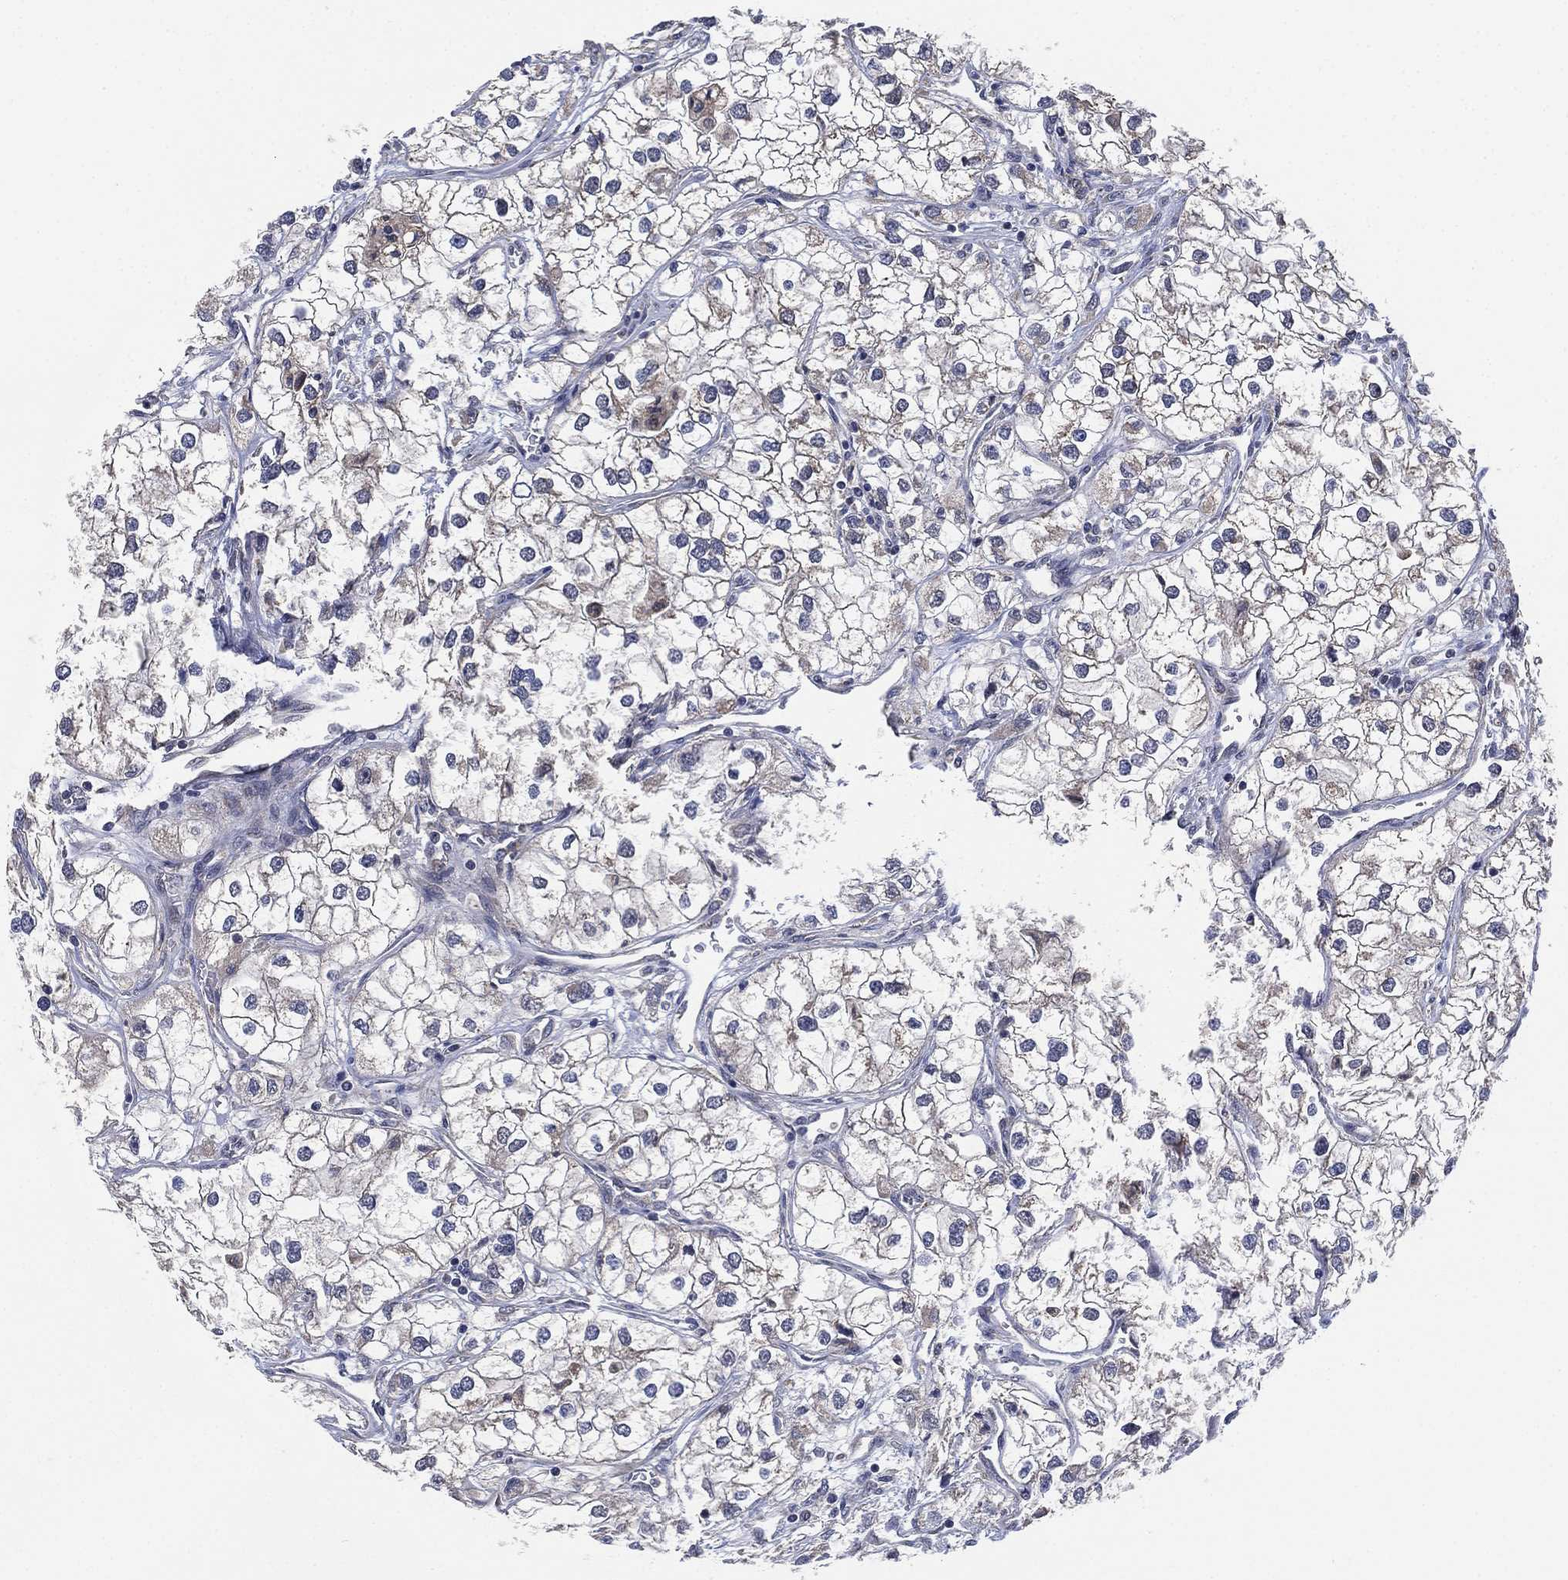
{"staining": {"intensity": "negative", "quantity": "none", "location": "none"}, "tissue": "renal cancer", "cell_type": "Tumor cells", "image_type": "cancer", "snomed": [{"axis": "morphology", "description": "Adenocarcinoma, NOS"}, {"axis": "topography", "description": "Kidney"}], "caption": "DAB (3,3'-diaminobenzidine) immunohistochemical staining of human renal adenocarcinoma demonstrates no significant expression in tumor cells.", "gene": "FES", "patient": {"sex": "male", "age": 59}}